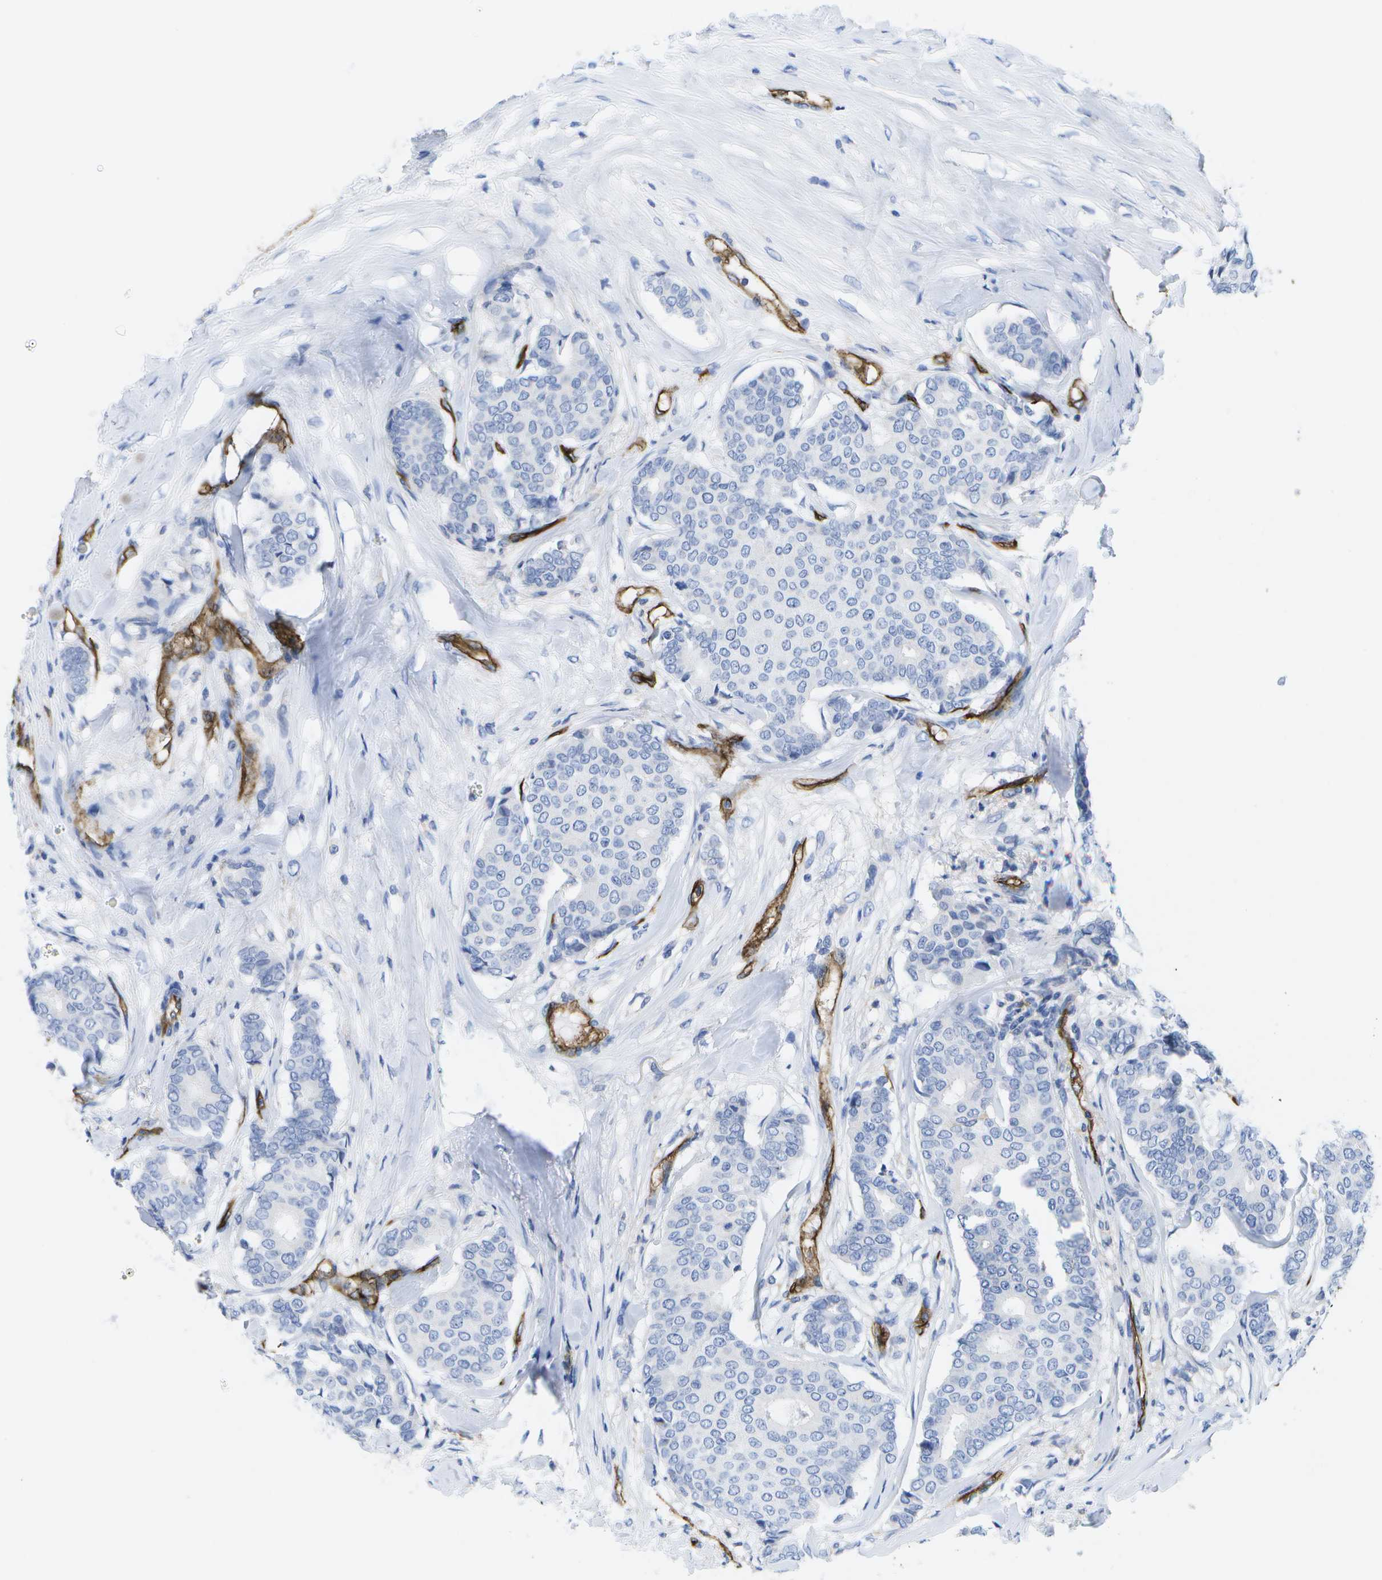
{"staining": {"intensity": "negative", "quantity": "none", "location": "none"}, "tissue": "breast cancer", "cell_type": "Tumor cells", "image_type": "cancer", "snomed": [{"axis": "morphology", "description": "Duct carcinoma"}, {"axis": "topography", "description": "Breast"}], "caption": "This is an immunohistochemistry image of breast cancer. There is no positivity in tumor cells.", "gene": "DYSF", "patient": {"sex": "female", "age": 75}}